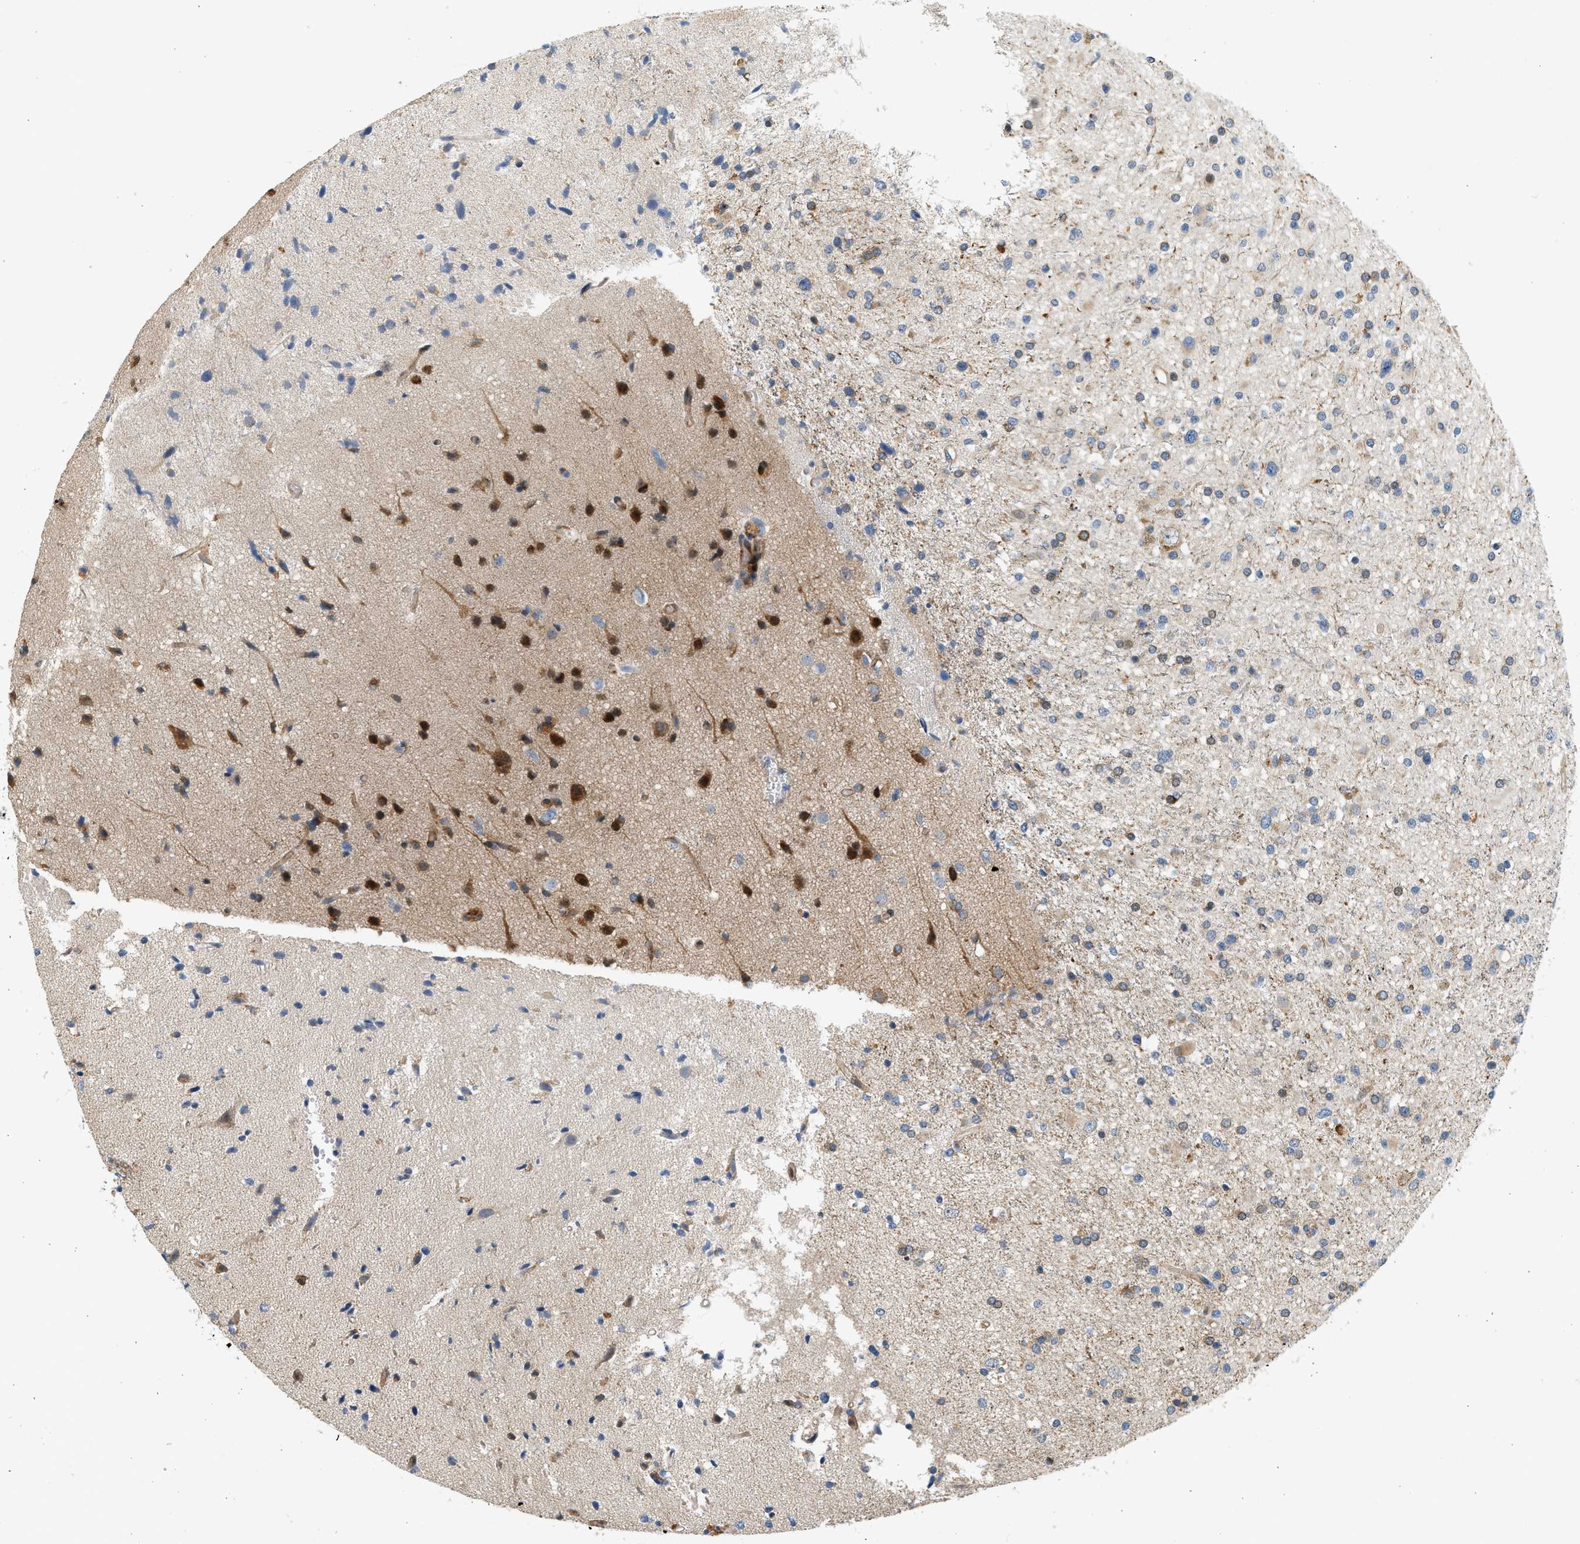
{"staining": {"intensity": "weak", "quantity": "<25%", "location": "cytoplasmic/membranous"}, "tissue": "glioma", "cell_type": "Tumor cells", "image_type": "cancer", "snomed": [{"axis": "morphology", "description": "Glioma, malignant, High grade"}, {"axis": "topography", "description": "Brain"}], "caption": "The image shows no significant staining in tumor cells of malignant high-grade glioma.", "gene": "NRSN2", "patient": {"sex": "male", "age": 33}}